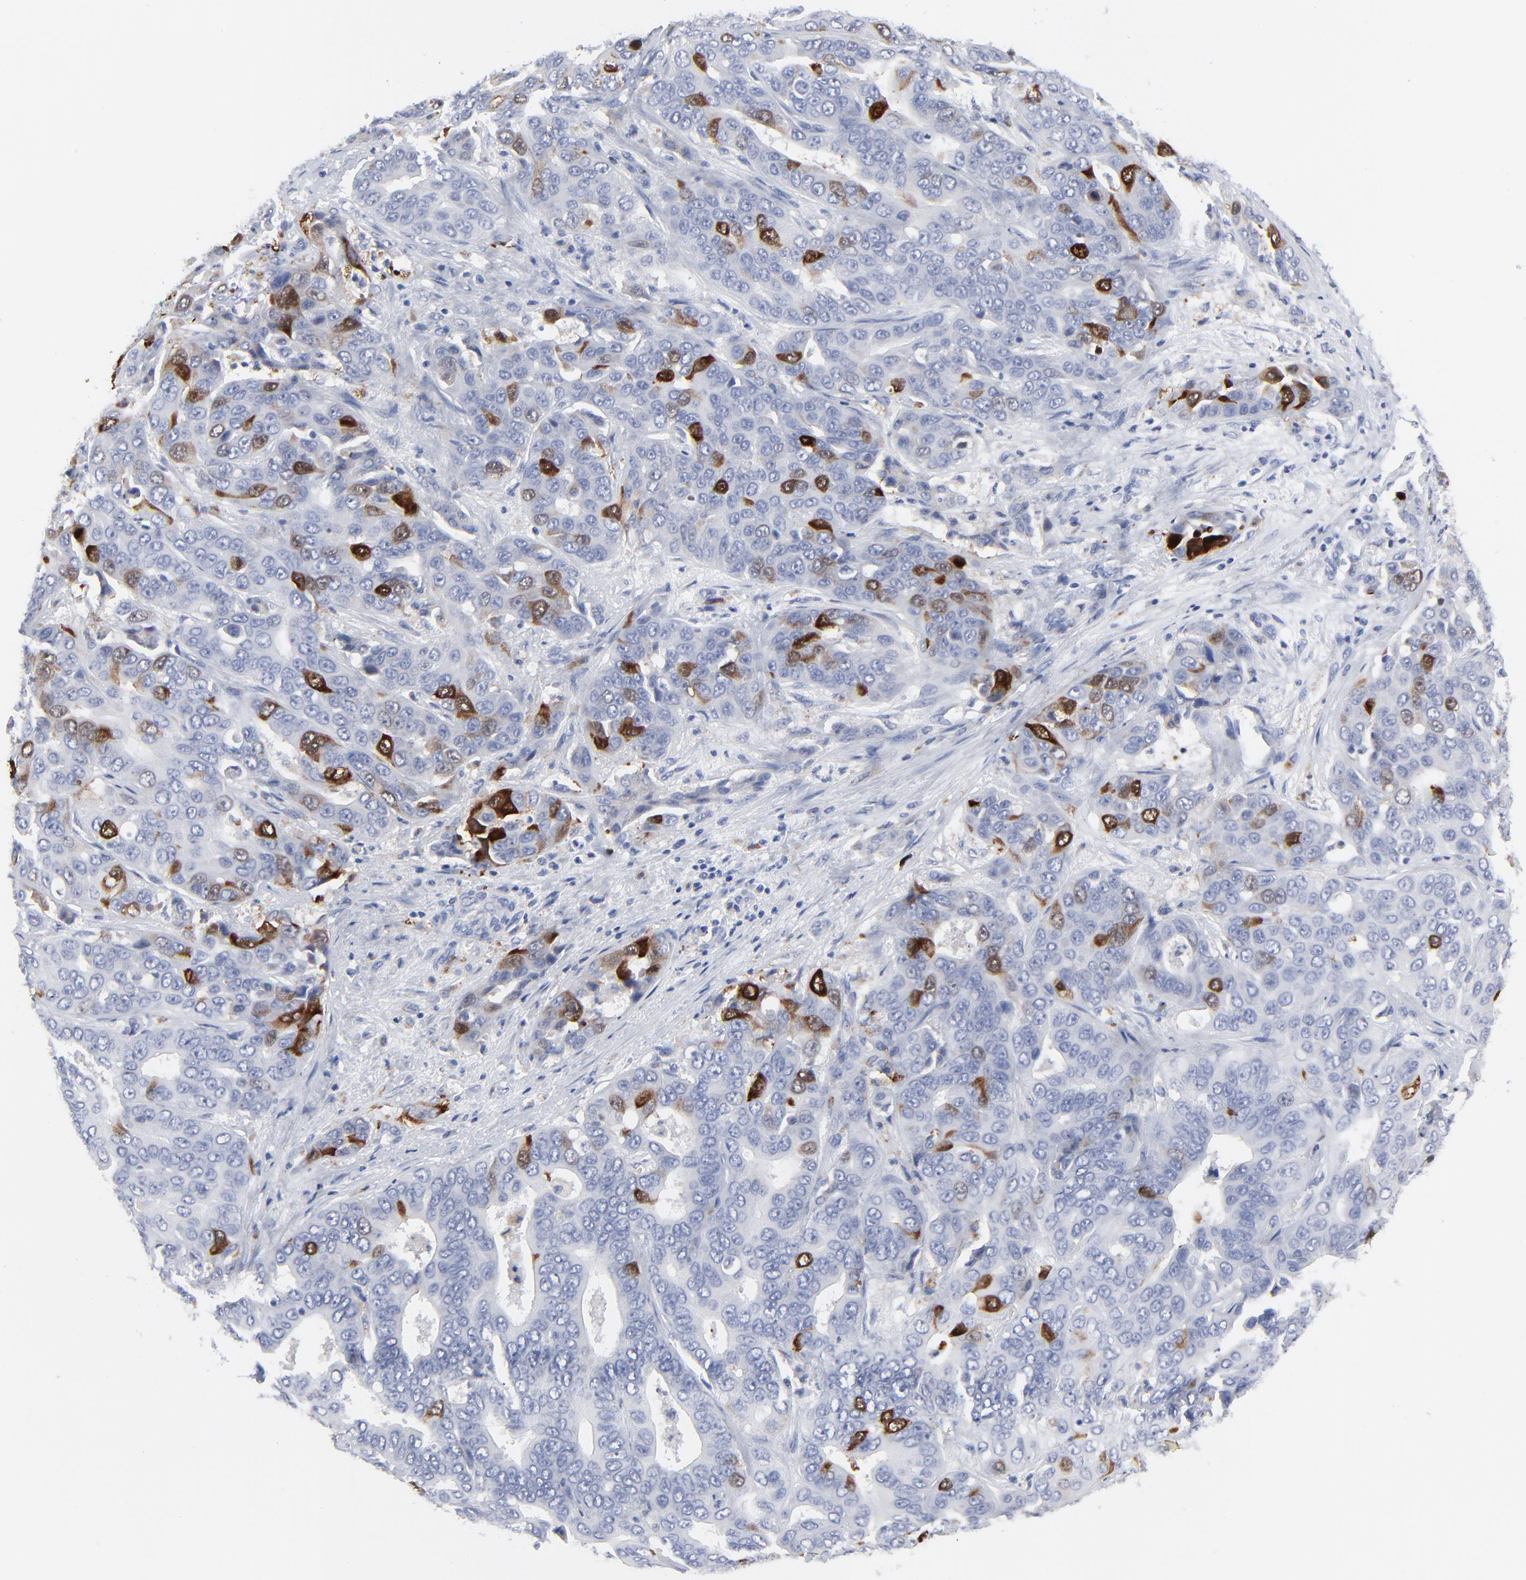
{"staining": {"intensity": "strong", "quantity": "<25%", "location": "cytoplasmic/membranous,nuclear"}, "tissue": "liver cancer", "cell_type": "Tumor cells", "image_type": "cancer", "snomed": [{"axis": "morphology", "description": "Cholangiocarcinoma"}, {"axis": "topography", "description": "Liver"}], "caption": "This is a histology image of immunohistochemistry staining of liver cholangiocarcinoma, which shows strong staining in the cytoplasmic/membranous and nuclear of tumor cells.", "gene": "CDK1", "patient": {"sex": "female", "age": 52}}